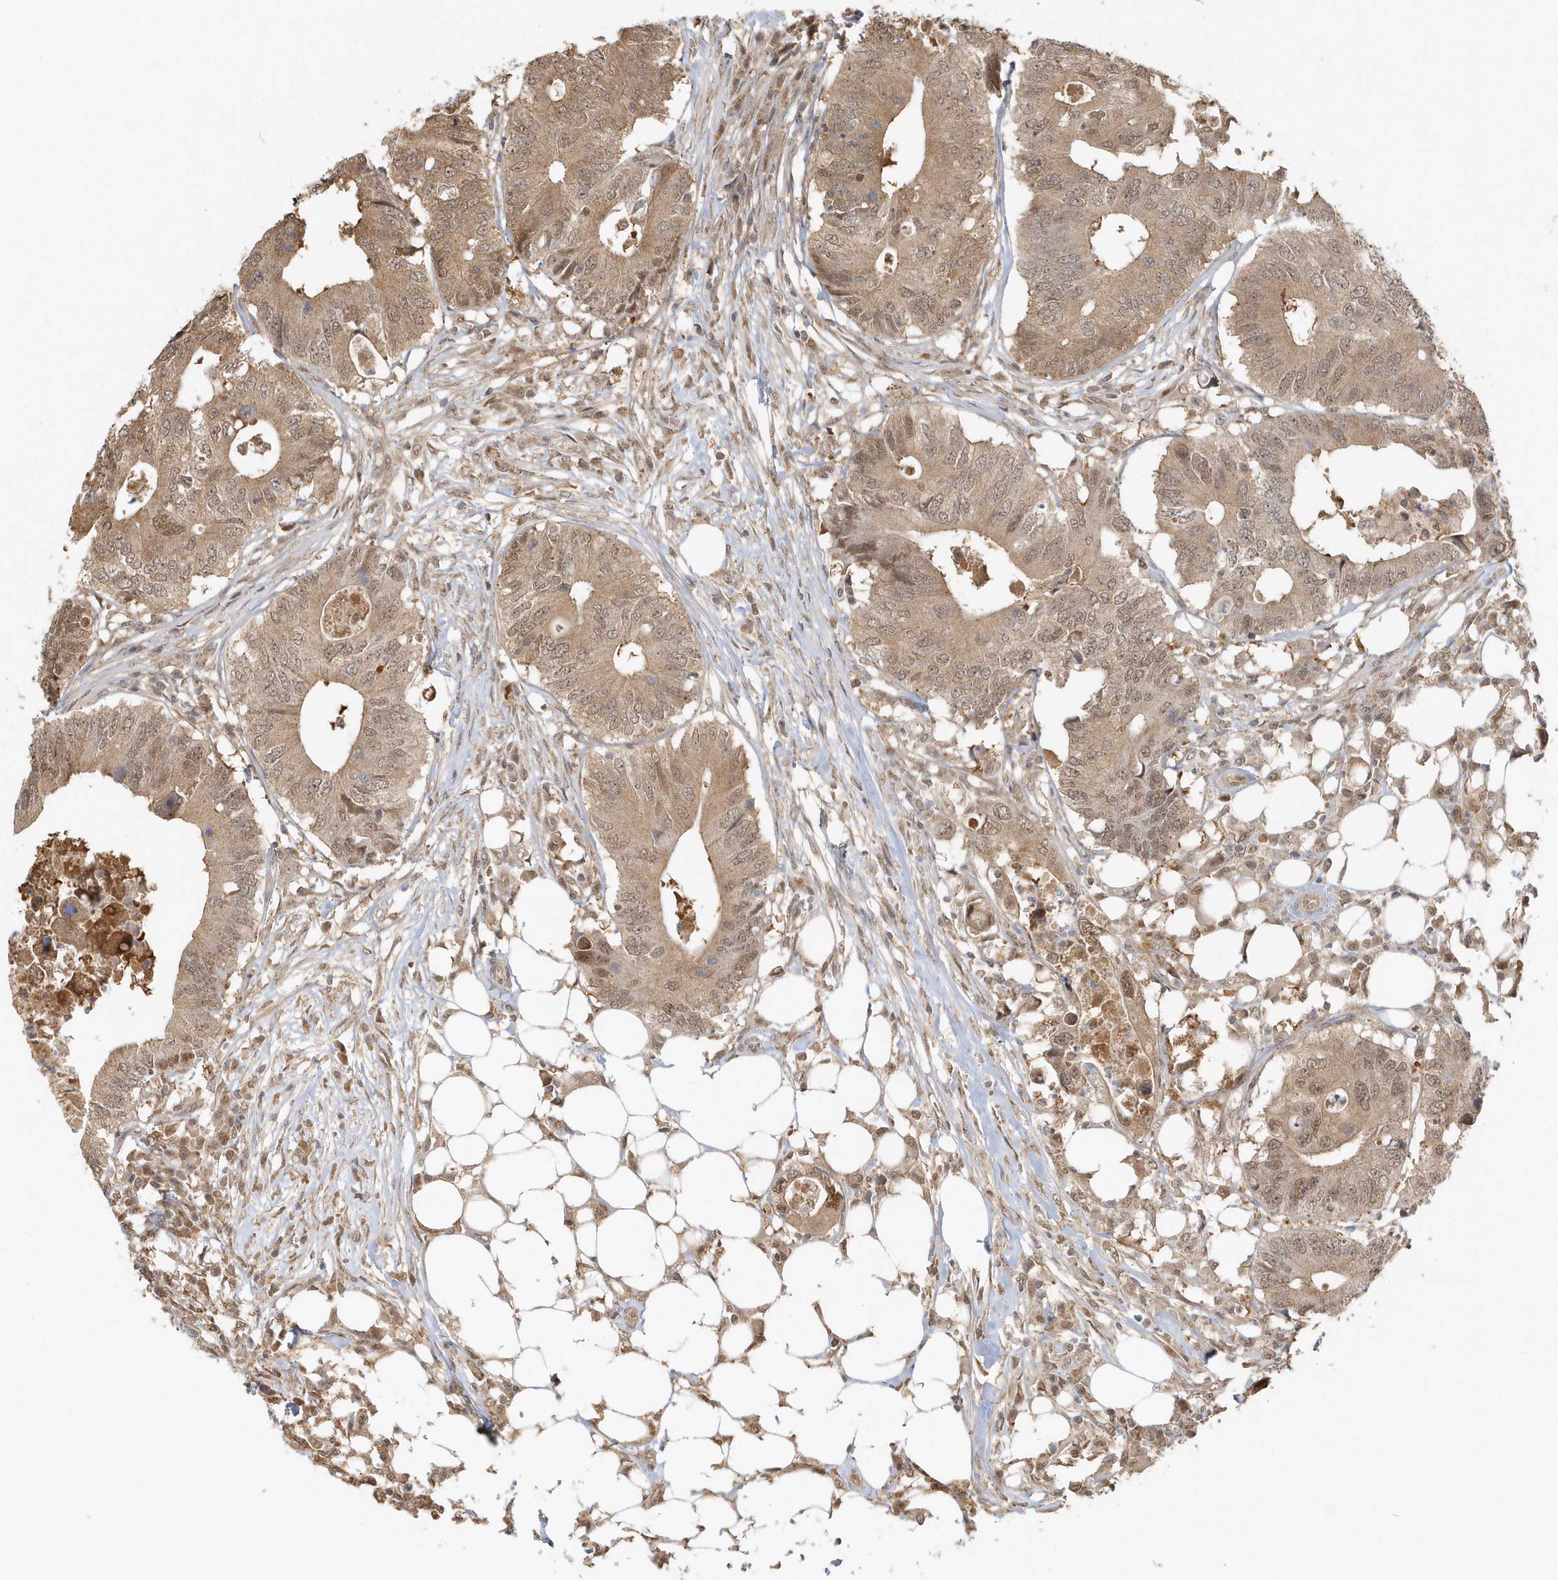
{"staining": {"intensity": "moderate", "quantity": ">75%", "location": "cytoplasmic/membranous,nuclear"}, "tissue": "colorectal cancer", "cell_type": "Tumor cells", "image_type": "cancer", "snomed": [{"axis": "morphology", "description": "Adenocarcinoma, NOS"}, {"axis": "topography", "description": "Colon"}], "caption": "Immunohistochemistry (IHC) of colorectal cancer displays medium levels of moderate cytoplasmic/membranous and nuclear positivity in about >75% of tumor cells.", "gene": "PSMD6", "patient": {"sex": "male", "age": 71}}